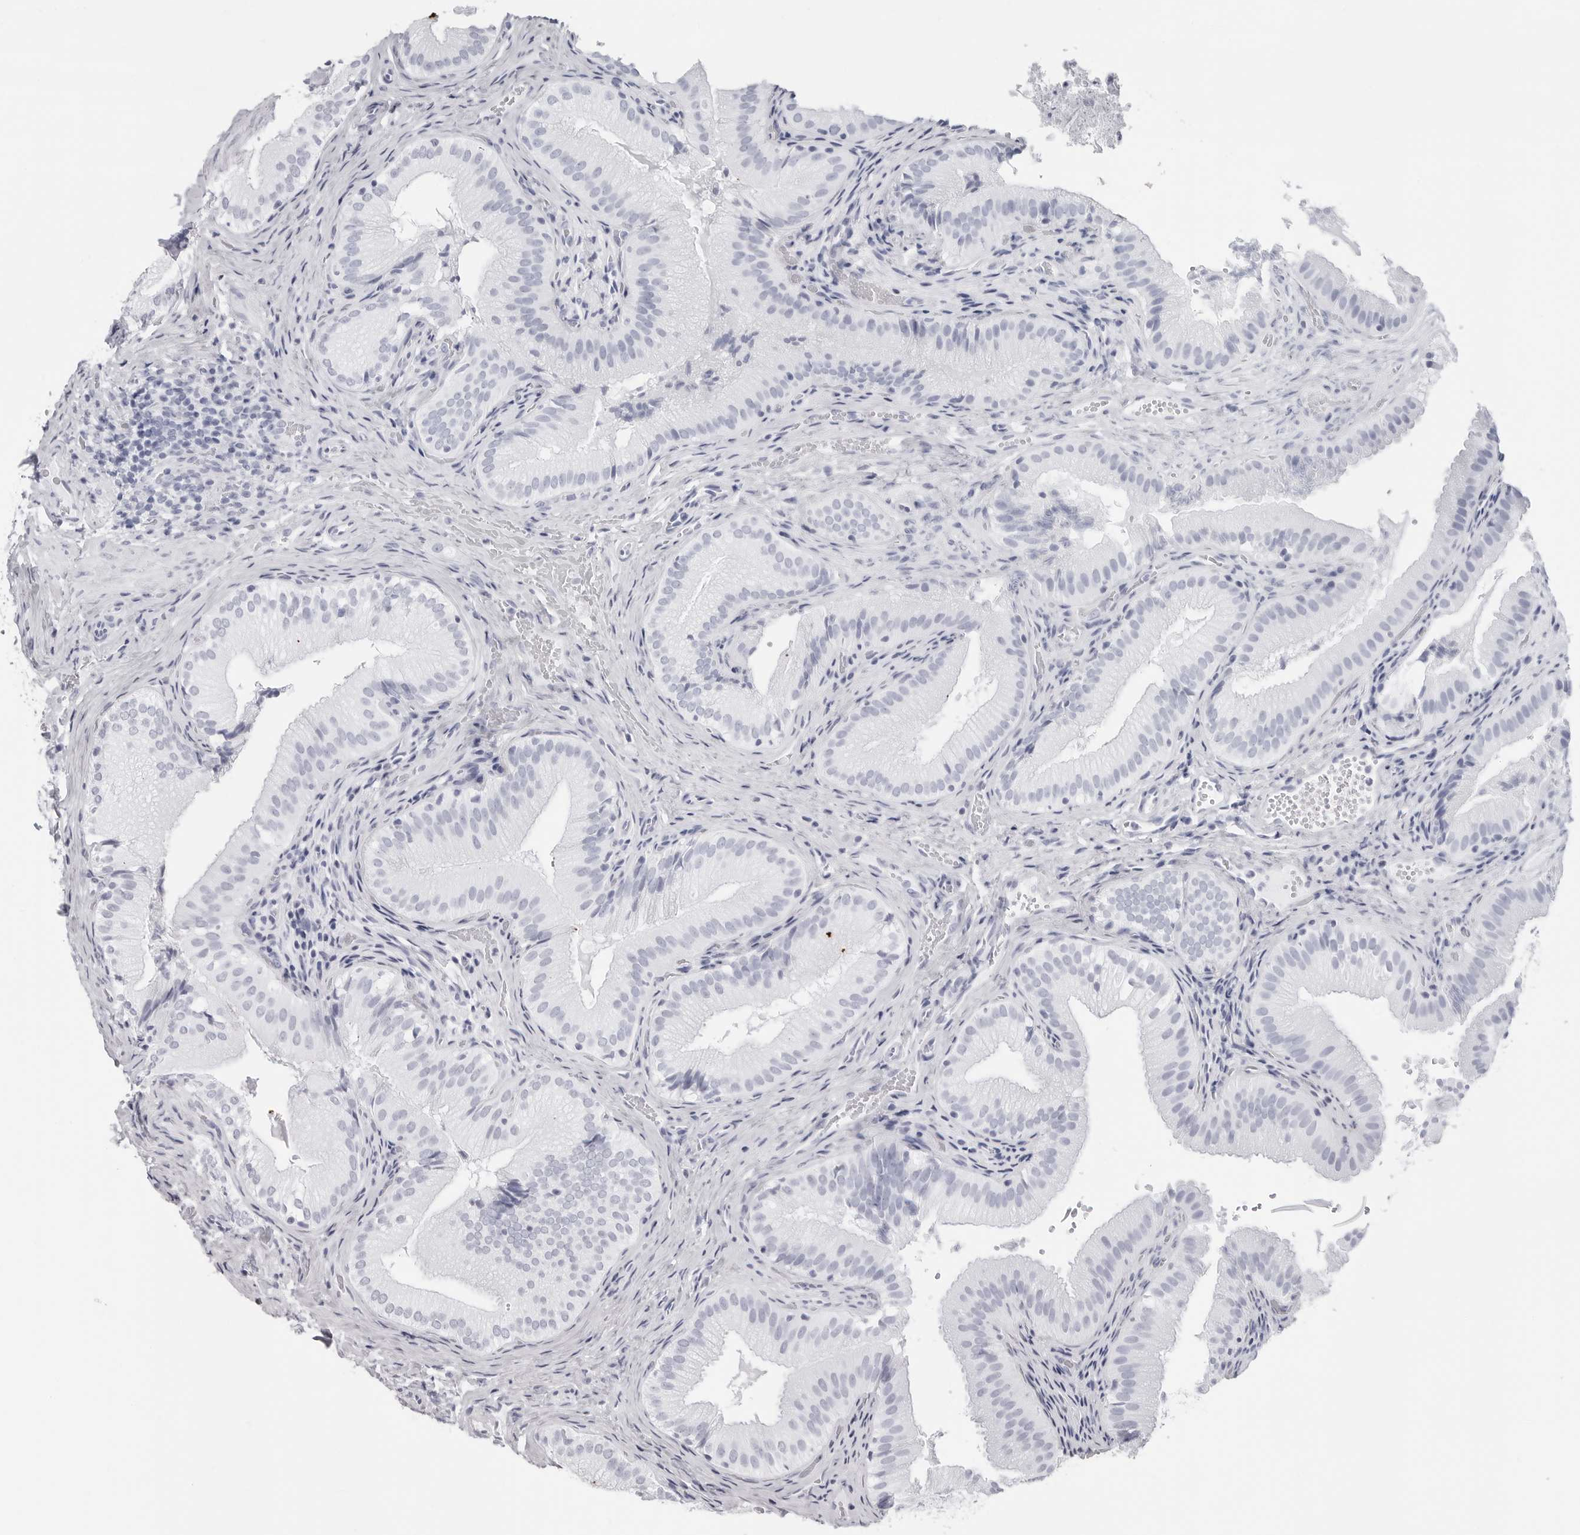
{"staining": {"intensity": "negative", "quantity": "none", "location": "none"}, "tissue": "gallbladder", "cell_type": "Glandular cells", "image_type": "normal", "snomed": [{"axis": "morphology", "description": "Normal tissue, NOS"}, {"axis": "topography", "description": "Gallbladder"}], "caption": "Protein analysis of unremarkable gallbladder displays no significant expression in glandular cells. (DAB (3,3'-diaminobenzidine) IHC, high magnification).", "gene": "CST2", "patient": {"sex": "female", "age": 30}}